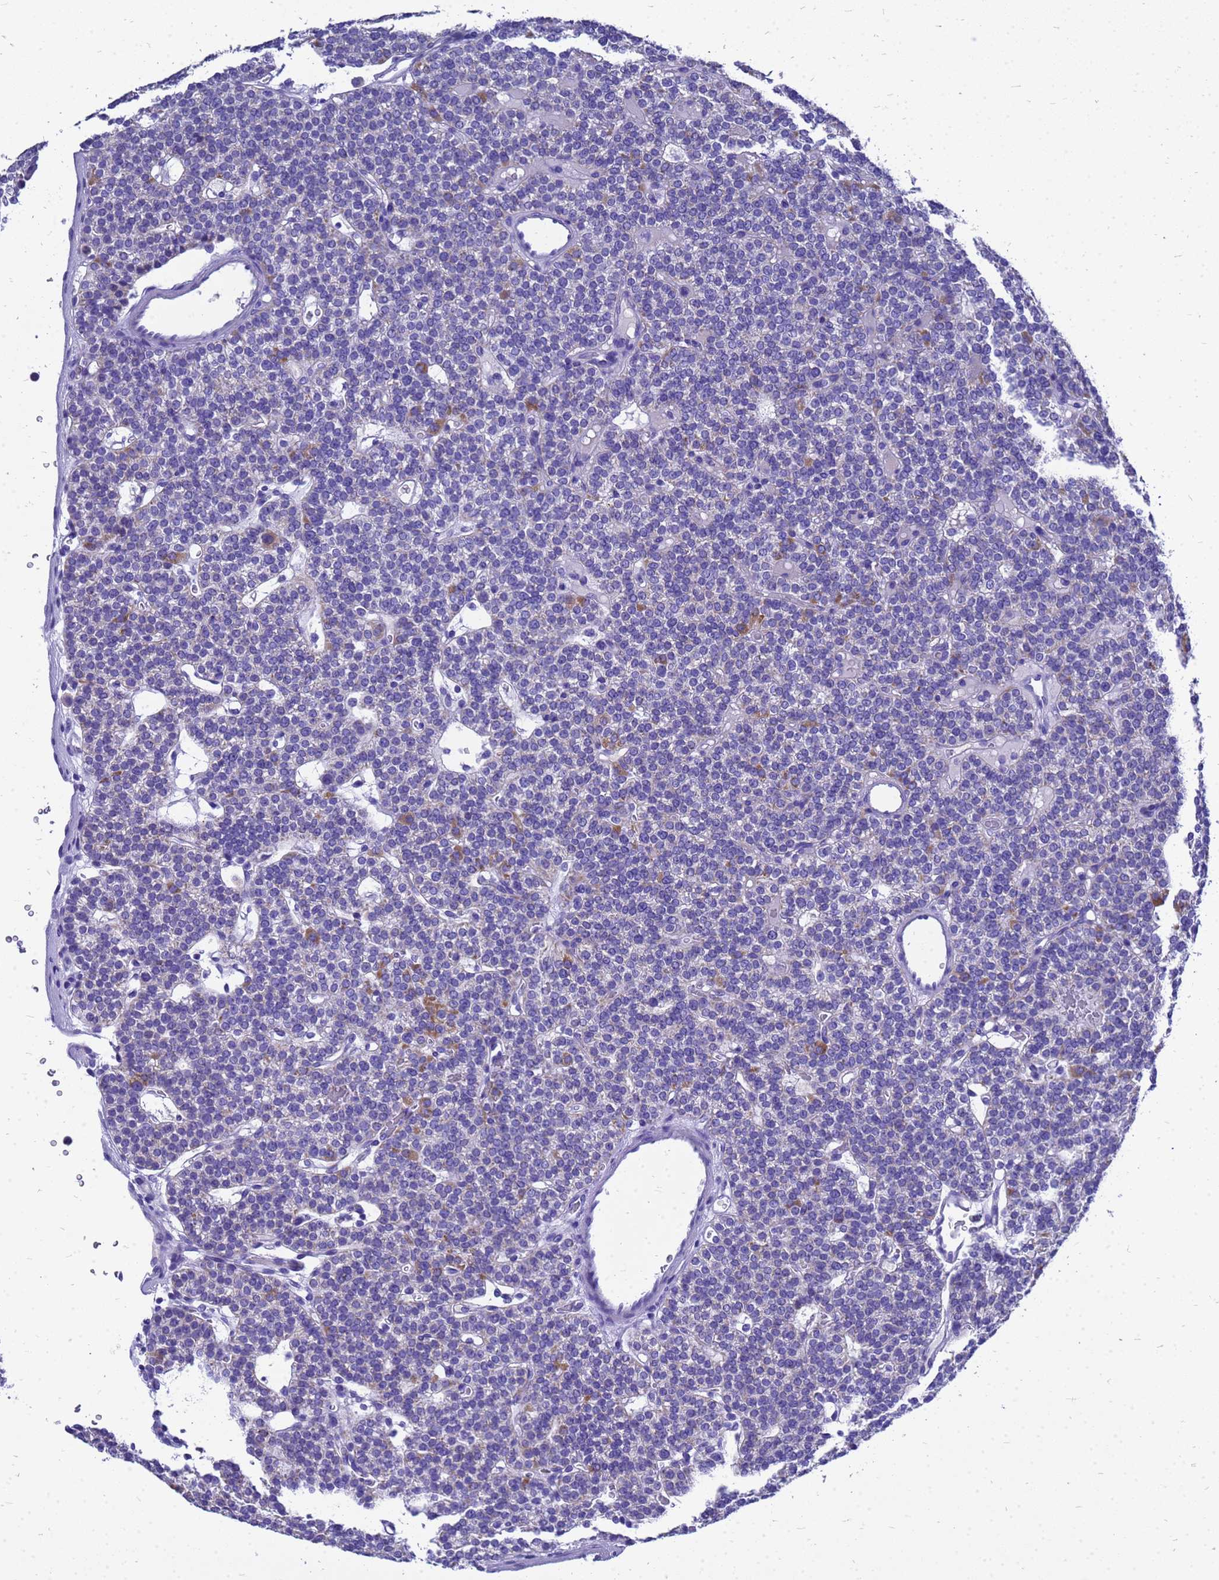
{"staining": {"intensity": "moderate", "quantity": "<25%", "location": "cytoplasmic/membranous"}, "tissue": "parathyroid gland", "cell_type": "Glandular cells", "image_type": "normal", "snomed": [{"axis": "morphology", "description": "Normal tissue, NOS"}, {"axis": "topography", "description": "Parathyroid gland"}], "caption": "This photomicrograph exhibits immunohistochemistry (IHC) staining of unremarkable parathyroid gland, with low moderate cytoplasmic/membranous positivity in approximately <25% of glandular cells.", "gene": "OR52E2", "patient": {"sex": "male", "age": 83}}